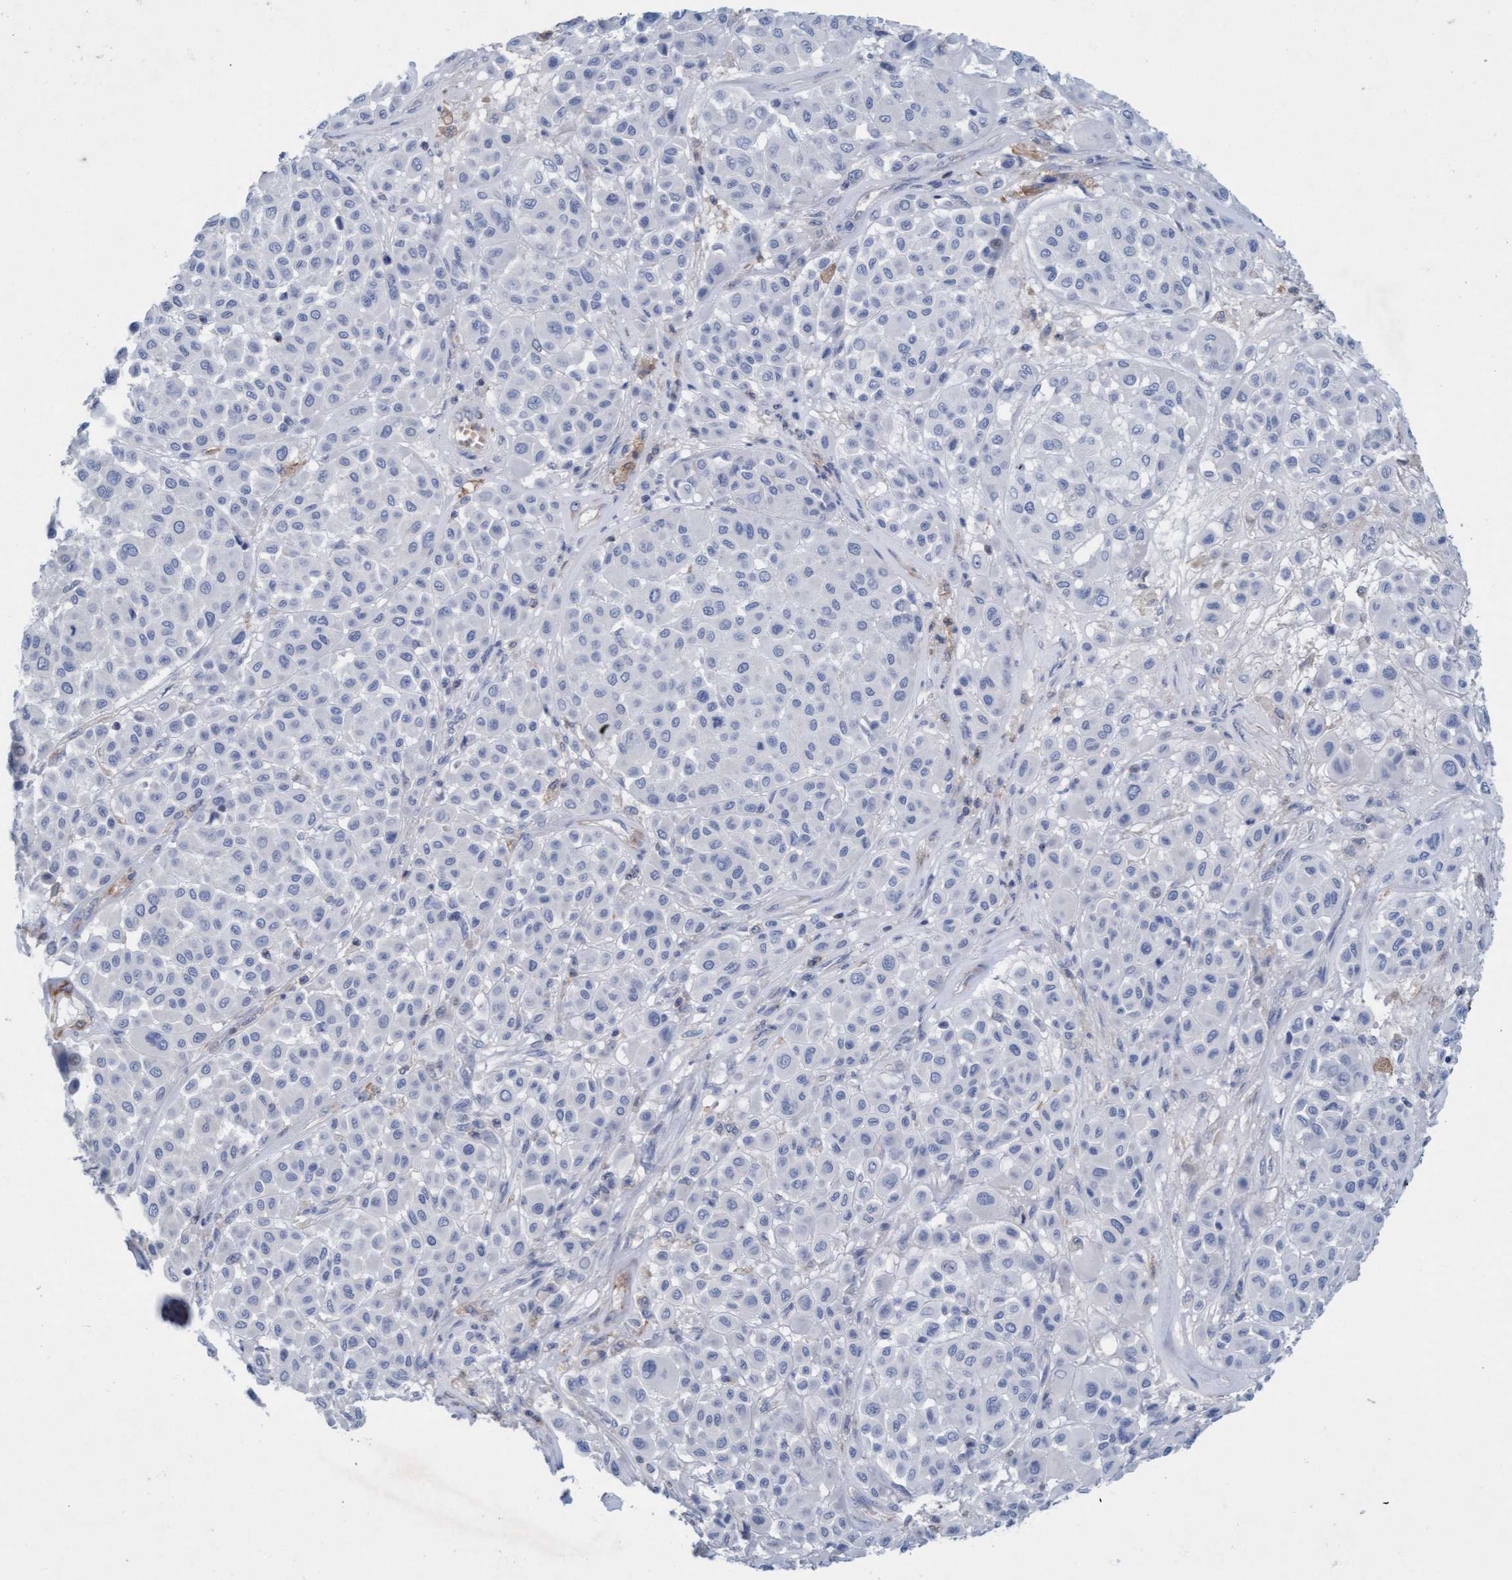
{"staining": {"intensity": "negative", "quantity": "none", "location": "none"}, "tissue": "melanoma", "cell_type": "Tumor cells", "image_type": "cancer", "snomed": [{"axis": "morphology", "description": "Malignant melanoma, Metastatic site"}, {"axis": "topography", "description": "Soft tissue"}], "caption": "High power microscopy image of an immunohistochemistry (IHC) micrograph of malignant melanoma (metastatic site), revealing no significant positivity in tumor cells.", "gene": "SIGIRR", "patient": {"sex": "male", "age": 41}}